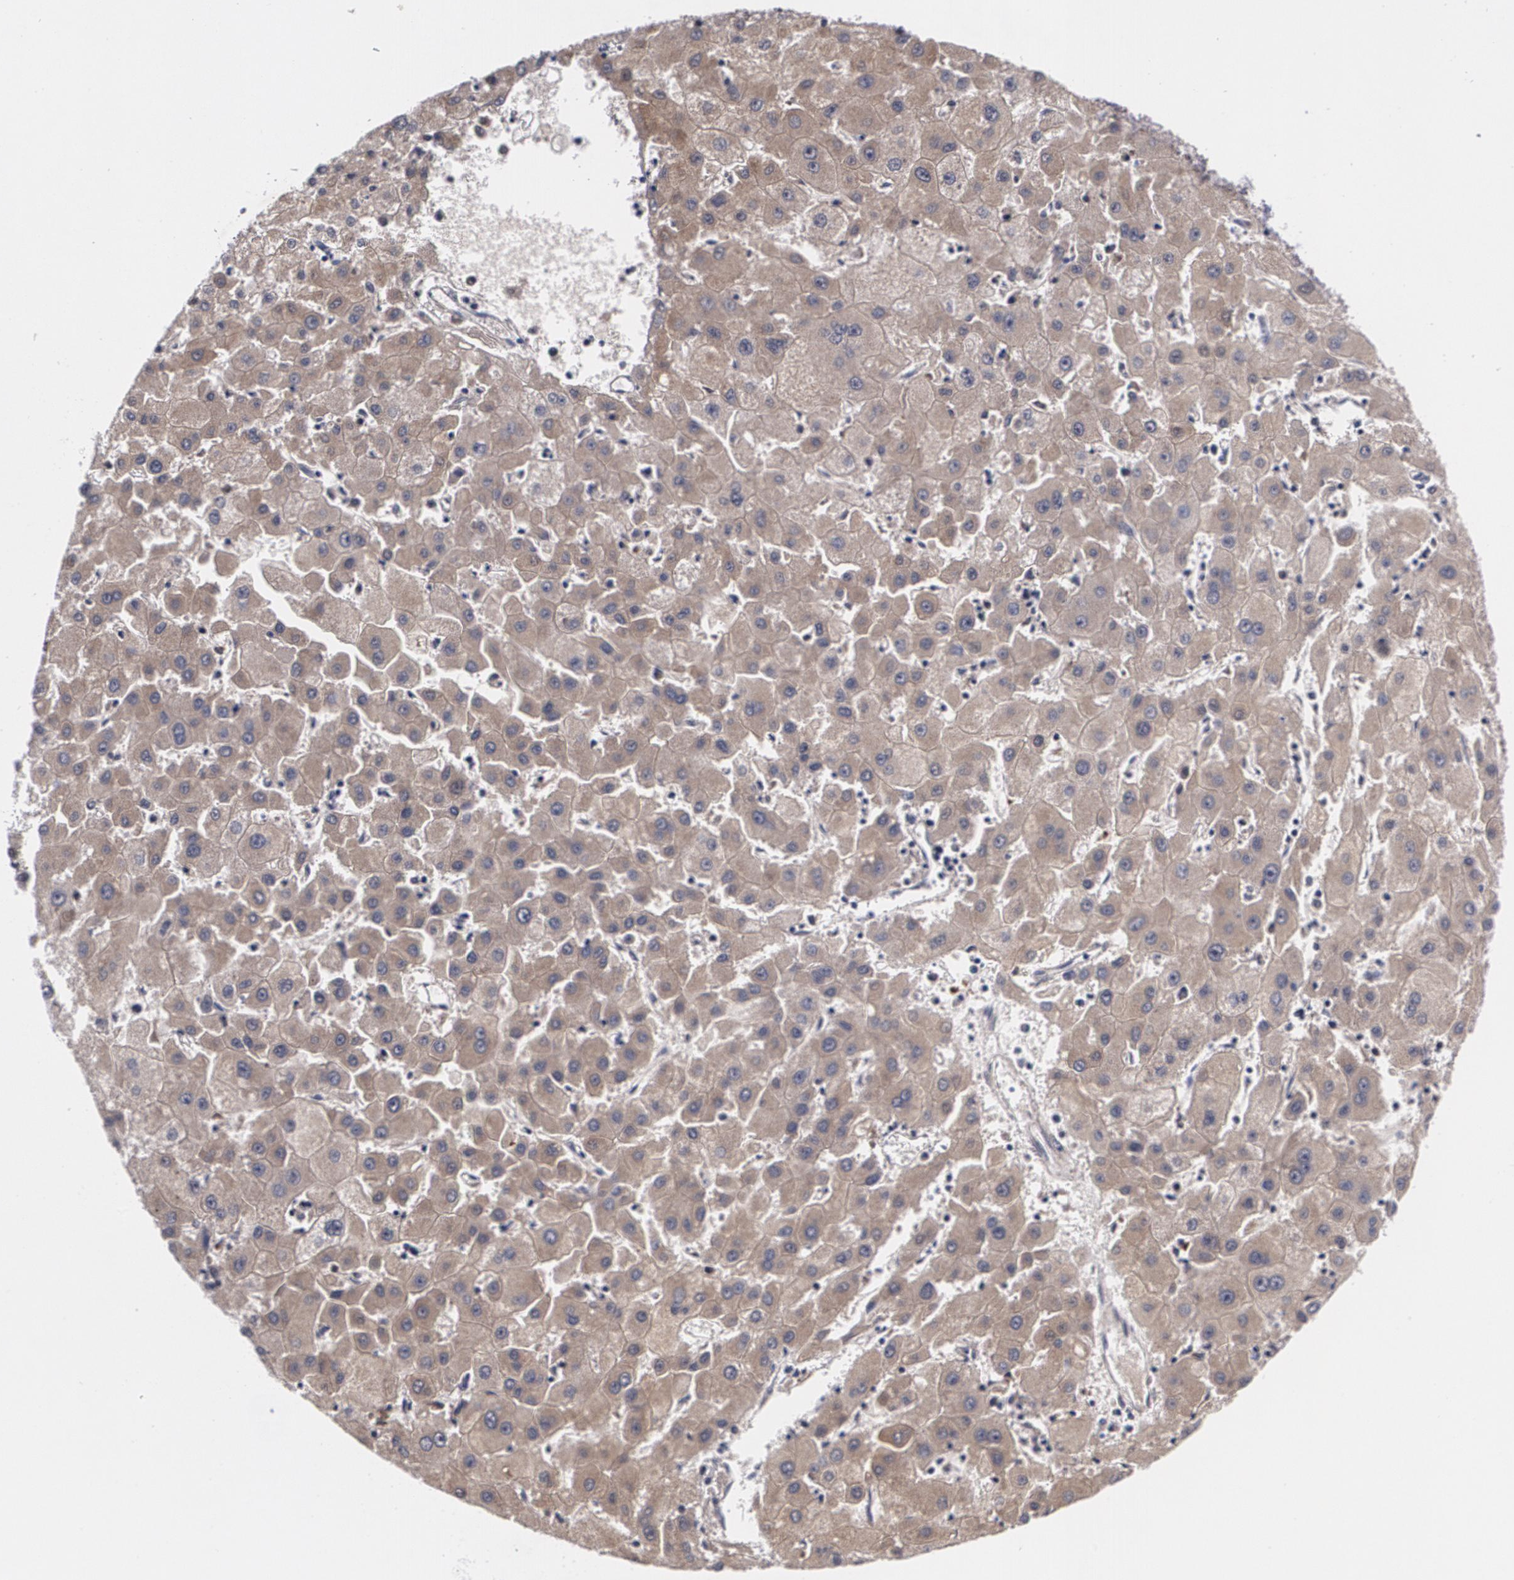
{"staining": {"intensity": "moderate", "quantity": ">75%", "location": "cytoplasmic/membranous"}, "tissue": "liver cancer", "cell_type": "Tumor cells", "image_type": "cancer", "snomed": [{"axis": "morphology", "description": "Carcinoma, Hepatocellular, NOS"}, {"axis": "topography", "description": "Liver"}], "caption": "Protein staining reveals moderate cytoplasmic/membranous expression in approximately >75% of tumor cells in liver cancer (hepatocellular carcinoma).", "gene": "MVP", "patient": {"sex": "male", "age": 72}}